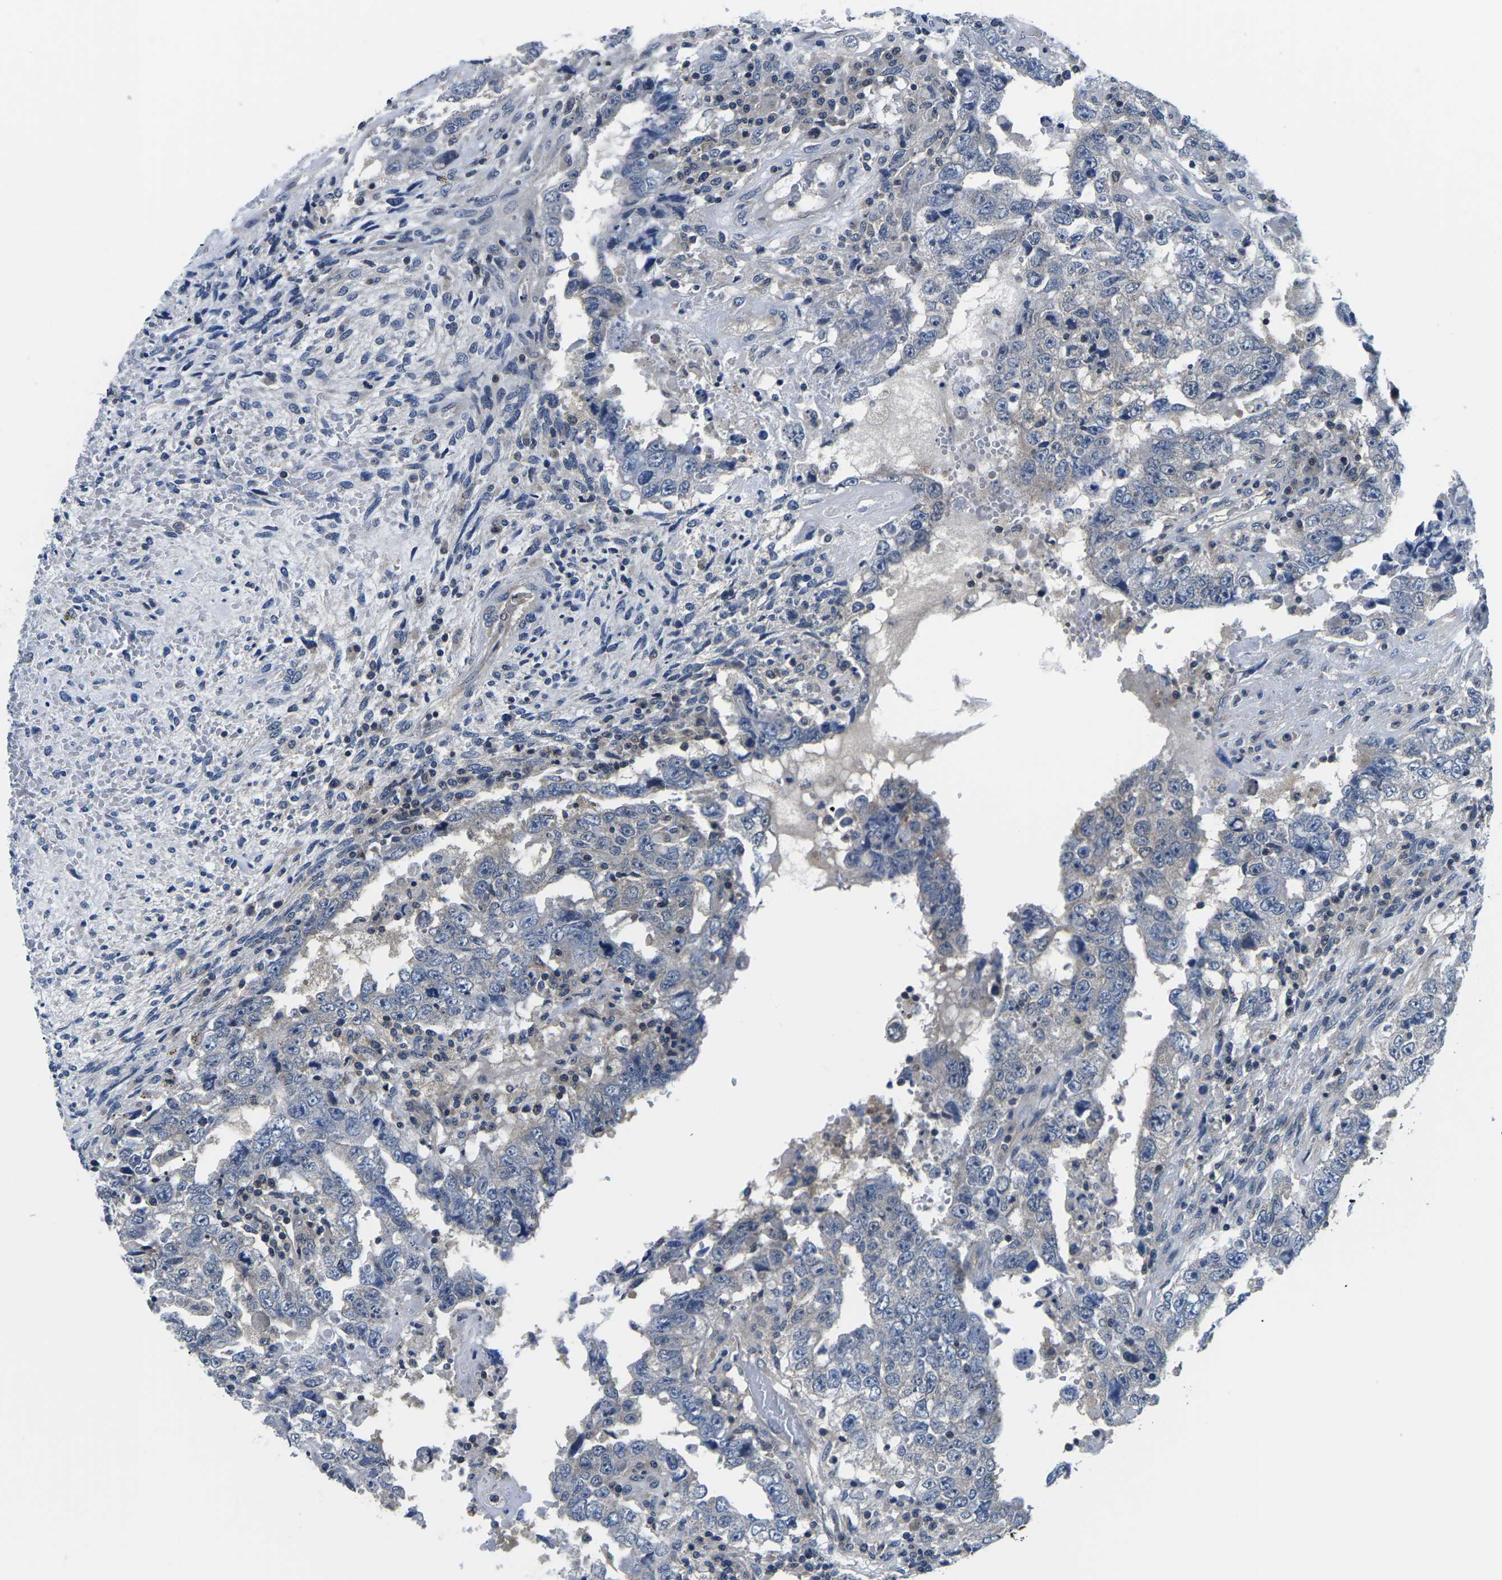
{"staining": {"intensity": "negative", "quantity": "none", "location": "none"}, "tissue": "testis cancer", "cell_type": "Tumor cells", "image_type": "cancer", "snomed": [{"axis": "morphology", "description": "Carcinoma, Embryonal, NOS"}, {"axis": "topography", "description": "Testis"}], "caption": "Immunohistochemical staining of human testis cancer exhibits no significant staining in tumor cells.", "gene": "GSK3B", "patient": {"sex": "male", "age": 26}}